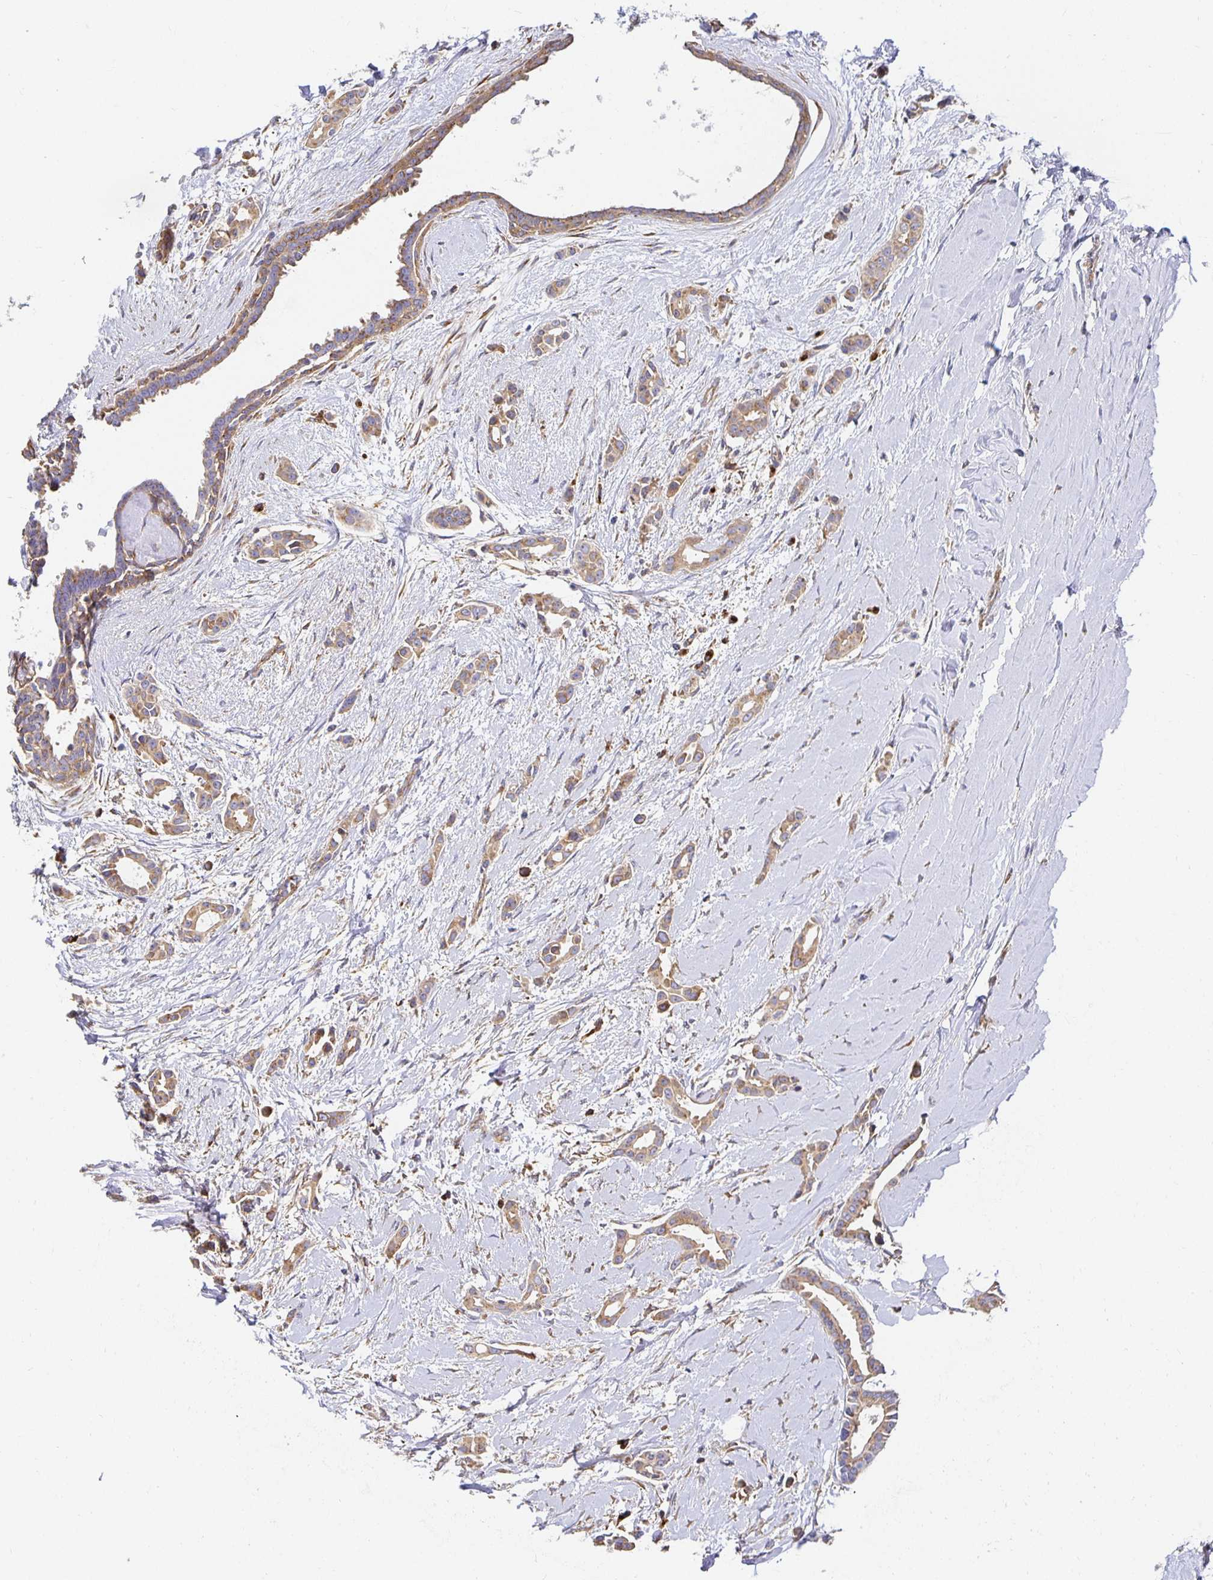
{"staining": {"intensity": "moderate", "quantity": ">75%", "location": "cytoplasmic/membranous"}, "tissue": "breast cancer", "cell_type": "Tumor cells", "image_type": "cancer", "snomed": [{"axis": "morphology", "description": "Duct carcinoma"}, {"axis": "topography", "description": "Breast"}], "caption": "Invasive ductal carcinoma (breast) was stained to show a protein in brown. There is medium levels of moderate cytoplasmic/membranous staining in about >75% of tumor cells. The protein of interest is shown in brown color, while the nuclei are stained blue.", "gene": "USO1", "patient": {"sex": "female", "age": 64}}